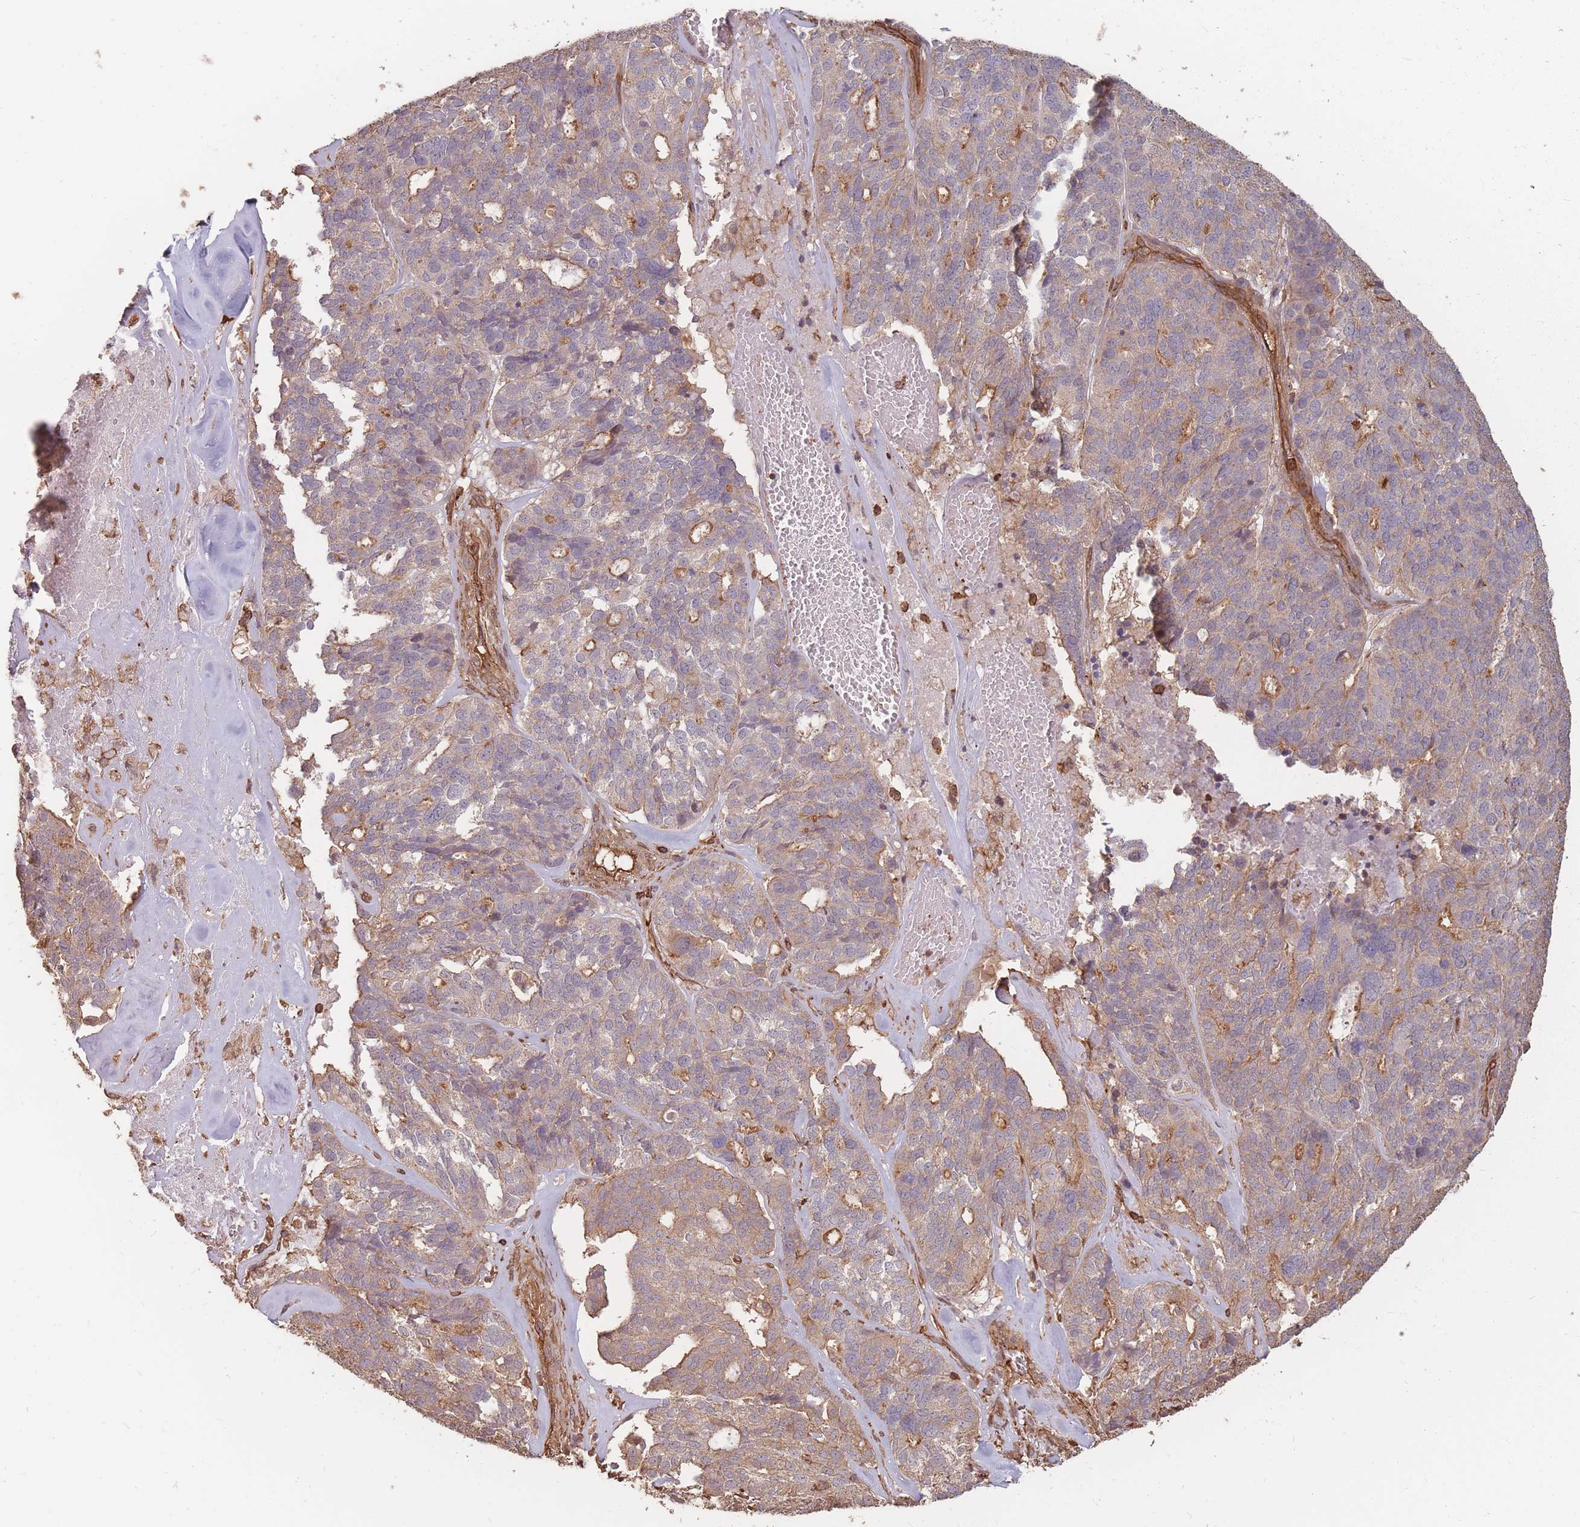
{"staining": {"intensity": "moderate", "quantity": "25%-75%", "location": "cytoplasmic/membranous"}, "tissue": "ovarian cancer", "cell_type": "Tumor cells", "image_type": "cancer", "snomed": [{"axis": "morphology", "description": "Cystadenocarcinoma, serous, NOS"}, {"axis": "topography", "description": "Ovary"}], "caption": "A brown stain labels moderate cytoplasmic/membranous staining of a protein in serous cystadenocarcinoma (ovarian) tumor cells. Using DAB (brown) and hematoxylin (blue) stains, captured at high magnification using brightfield microscopy.", "gene": "PLS3", "patient": {"sex": "female", "age": 59}}